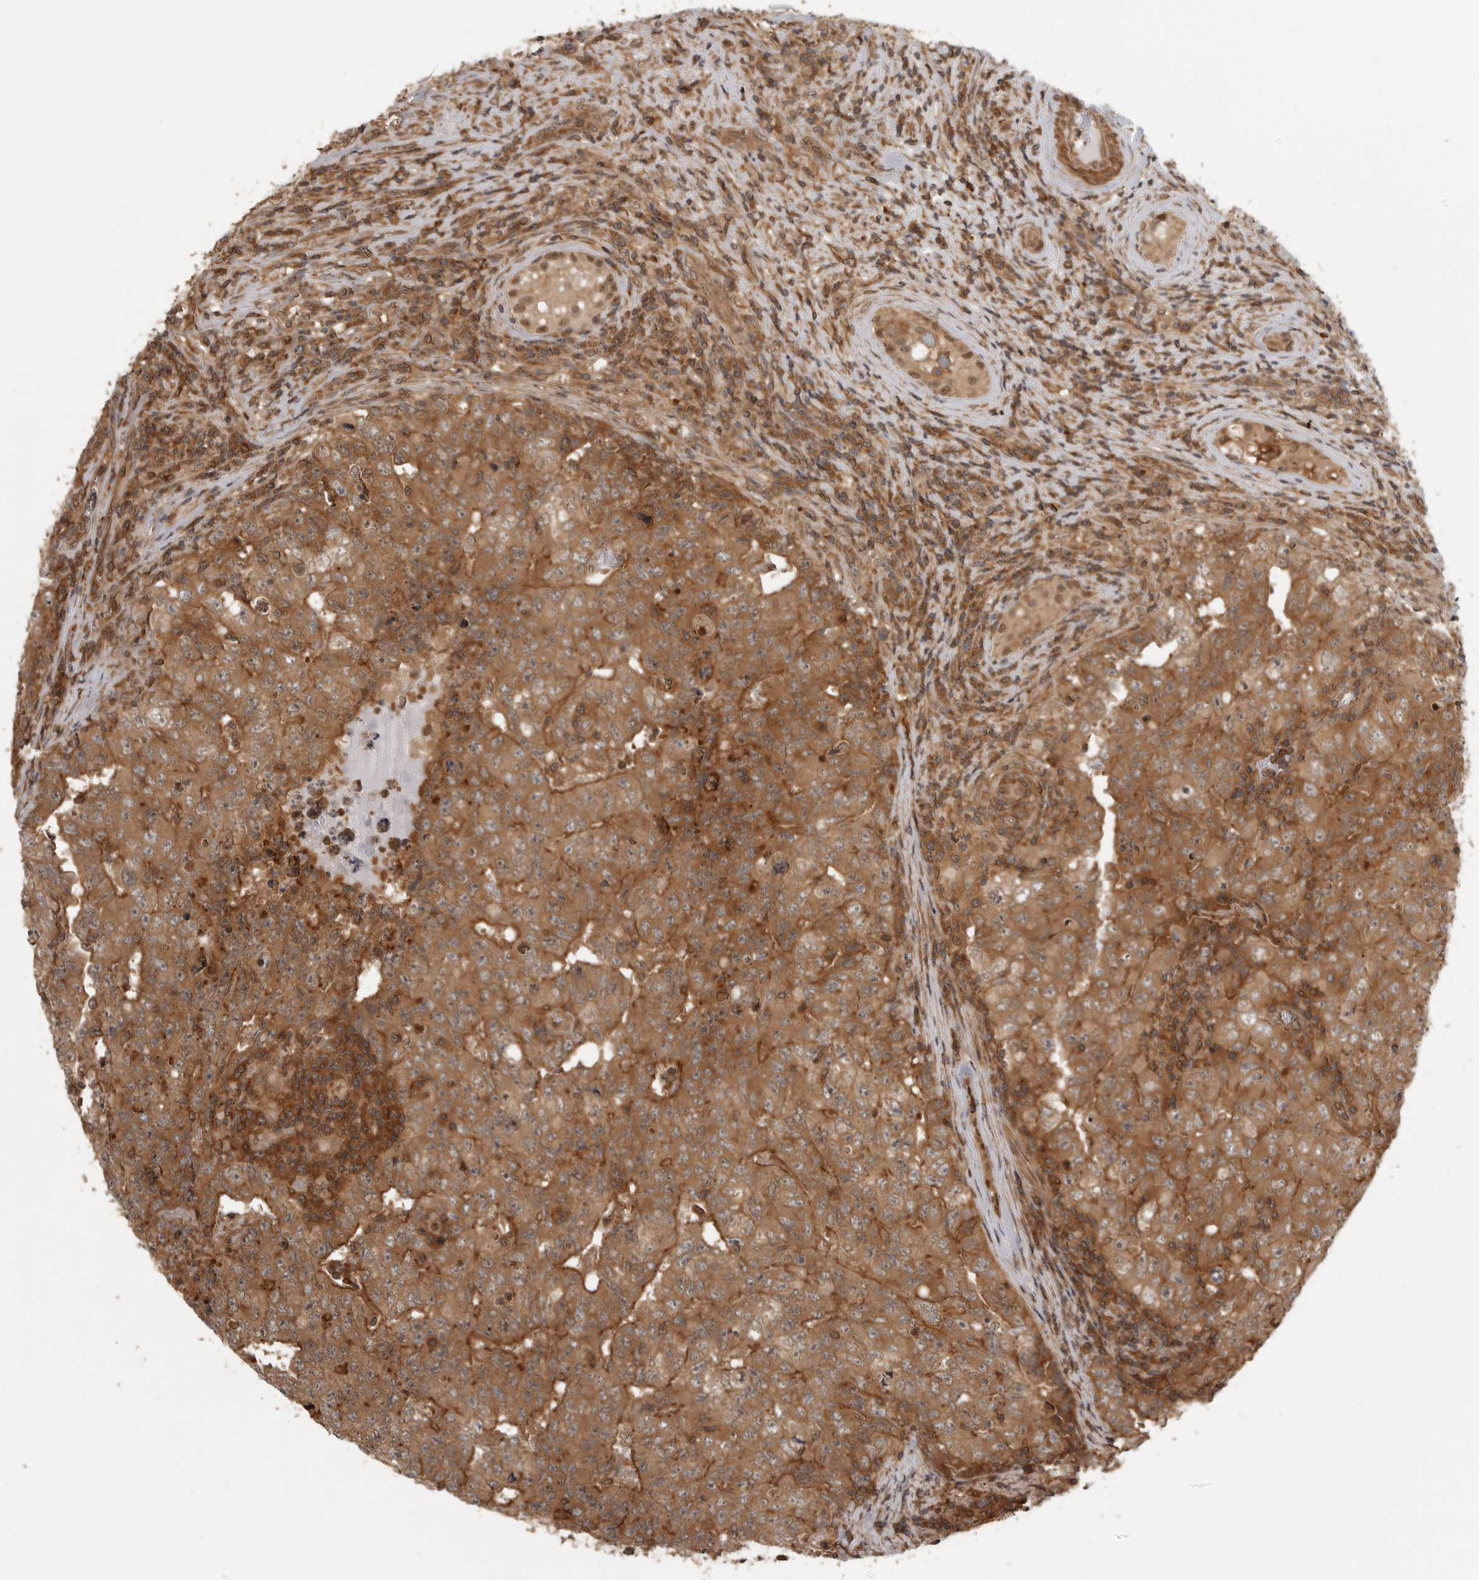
{"staining": {"intensity": "moderate", "quantity": ">75%", "location": "cytoplasmic/membranous"}, "tissue": "testis cancer", "cell_type": "Tumor cells", "image_type": "cancer", "snomed": [{"axis": "morphology", "description": "Carcinoma, Embryonal, NOS"}, {"axis": "topography", "description": "Testis"}], "caption": "Approximately >75% of tumor cells in embryonal carcinoma (testis) display moderate cytoplasmic/membranous protein staining as visualized by brown immunohistochemical staining.", "gene": "ERN1", "patient": {"sex": "male", "age": 26}}